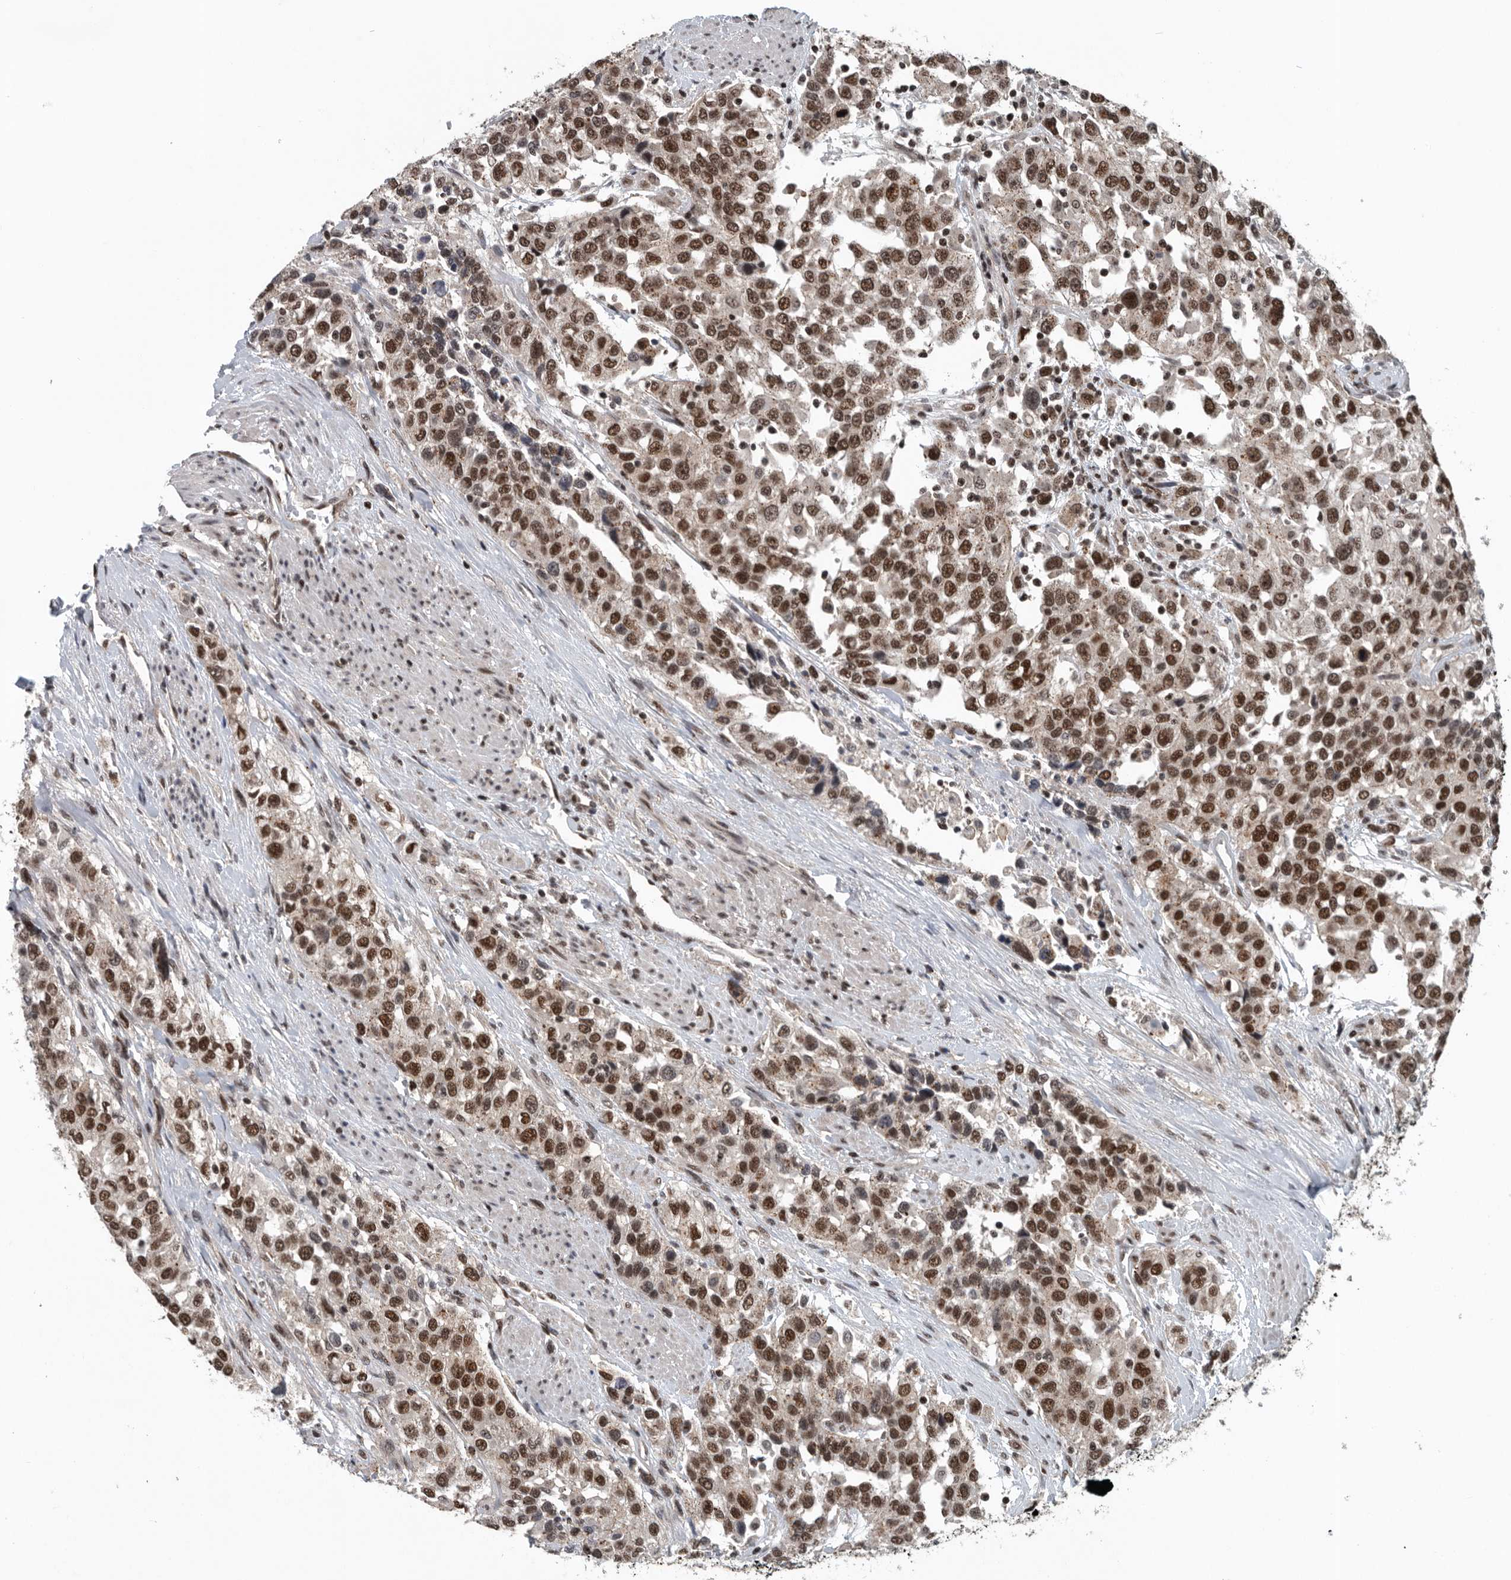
{"staining": {"intensity": "moderate", "quantity": ">75%", "location": "nuclear"}, "tissue": "urothelial cancer", "cell_type": "Tumor cells", "image_type": "cancer", "snomed": [{"axis": "morphology", "description": "Urothelial carcinoma, High grade"}, {"axis": "topography", "description": "Urinary bladder"}], "caption": "High-magnification brightfield microscopy of urothelial cancer stained with DAB (brown) and counterstained with hematoxylin (blue). tumor cells exhibit moderate nuclear expression is identified in about>75% of cells.", "gene": "SENP7", "patient": {"sex": "female", "age": 80}}